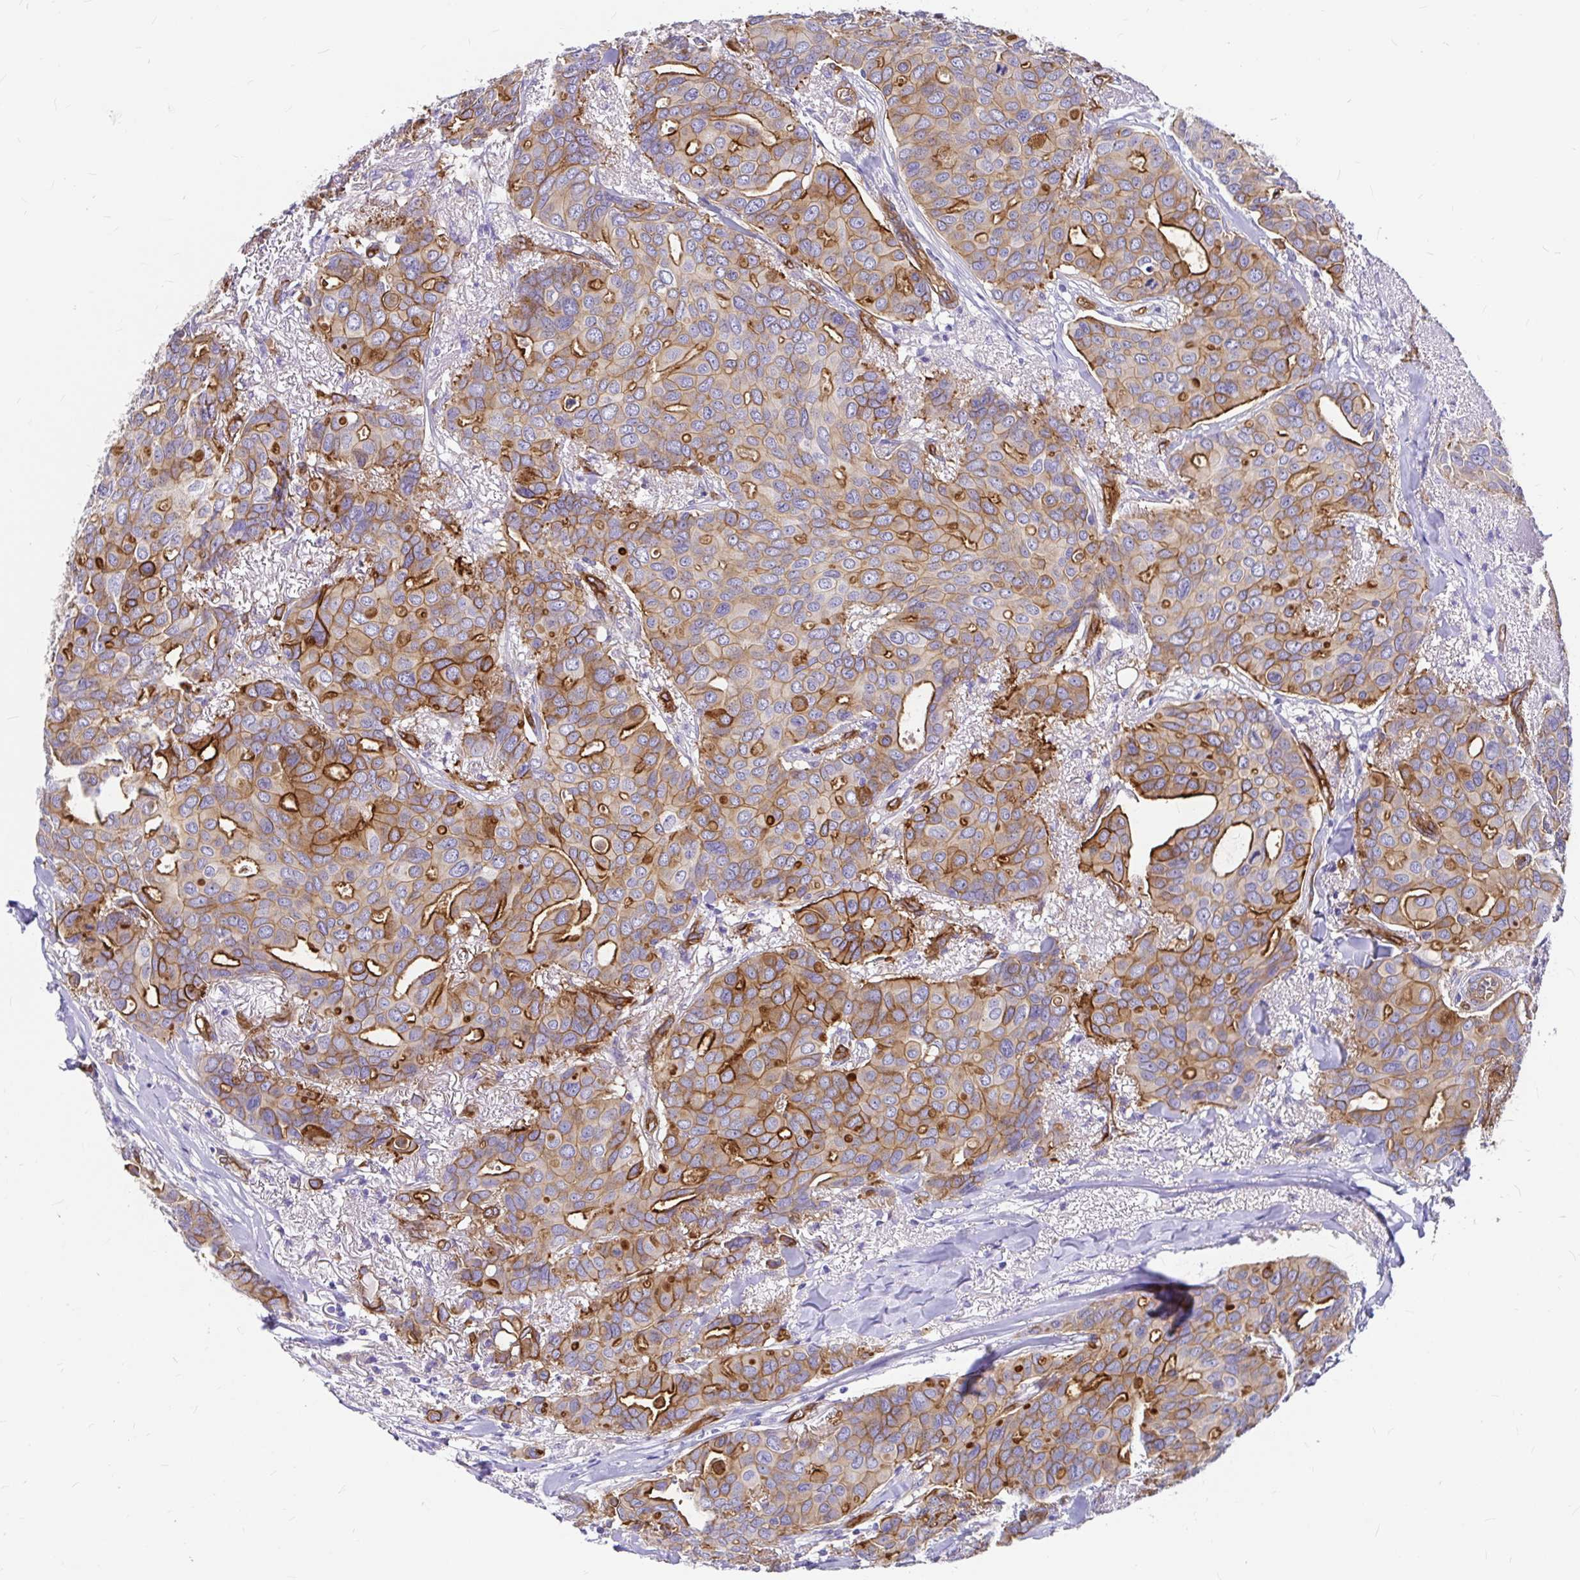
{"staining": {"intensity": "moderate", "quantity": ">75%", "location": "cytoplasmic/membranous"}, "tissue": "breast cancer", "cell_type": "Tumor cells", "image_type": "cancer", "snomed": [{"axis": "morphology", "description": "Duct carcinoma"}, {"axis": "topography", "description": "Breast"}], "caption": "DAB immunohistochemical staining of breast cancer (invasive ductal carcinoma) displays moderate cytoplasmic/membranous protein staining in about >75% of tumor cells.", "gene": "MYO1B", "patient": {"sex": "female", "age": 54}}